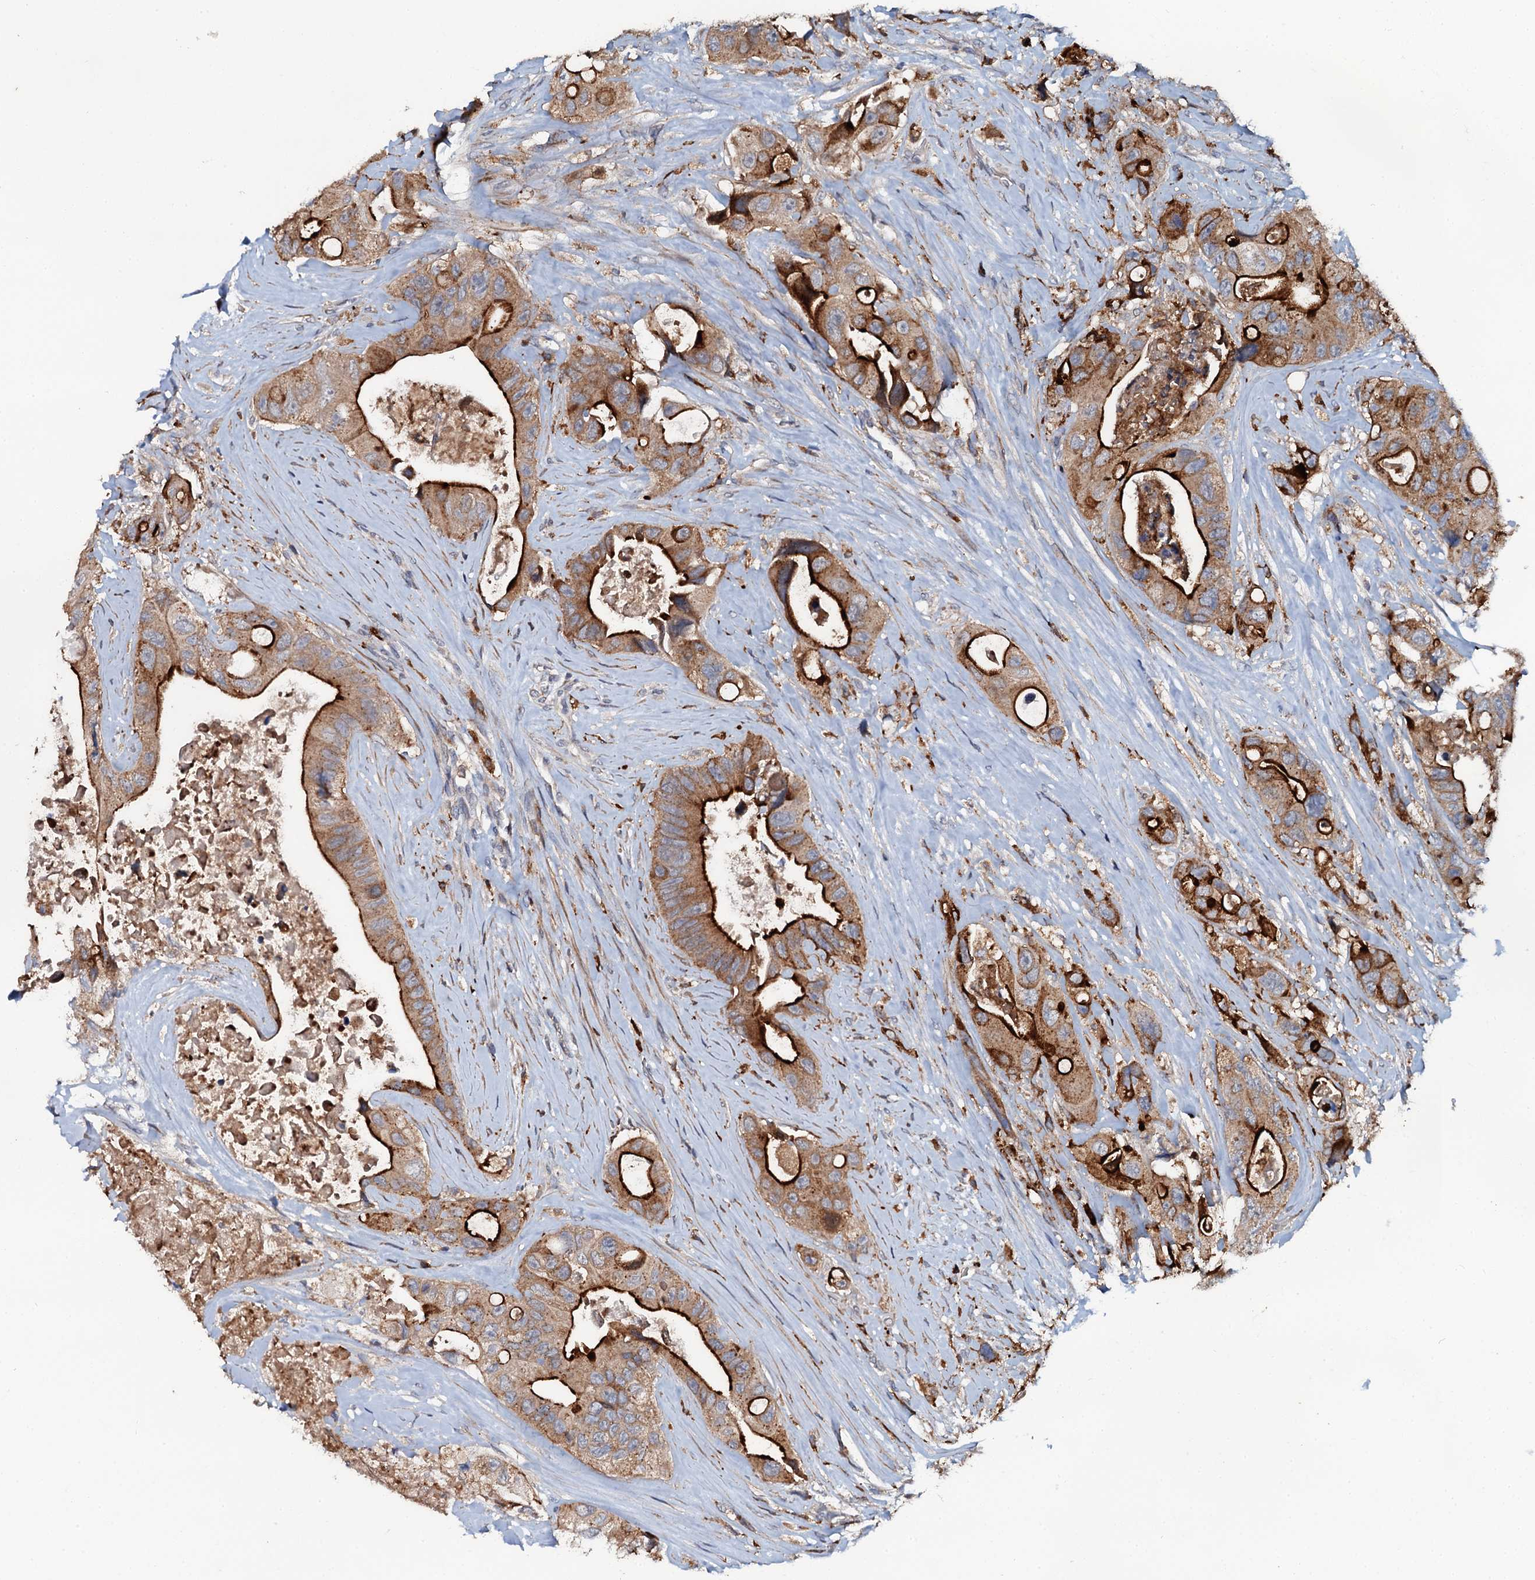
{"staining": {"intensity": "strong", "quantity": ">75%", "location": "cytoplasmic/membranous"}, "tissue": "colorectal cancer", "cell_type": "Tumor cells", "image_type": "cancer", "snomed": [{"axis": "morphology", "description": "Adenocarcinoma, NOS"}, {"axis": "topography", "description": "Colon"}], "caption": "Colorectal cancer stained for a protein (brown) exhibits strong cytoplasmic/membranous positive positivity in about >75% of tumor cells.", "gene": "VAMP8", "patient": {"sex": "female", "age": 46}}